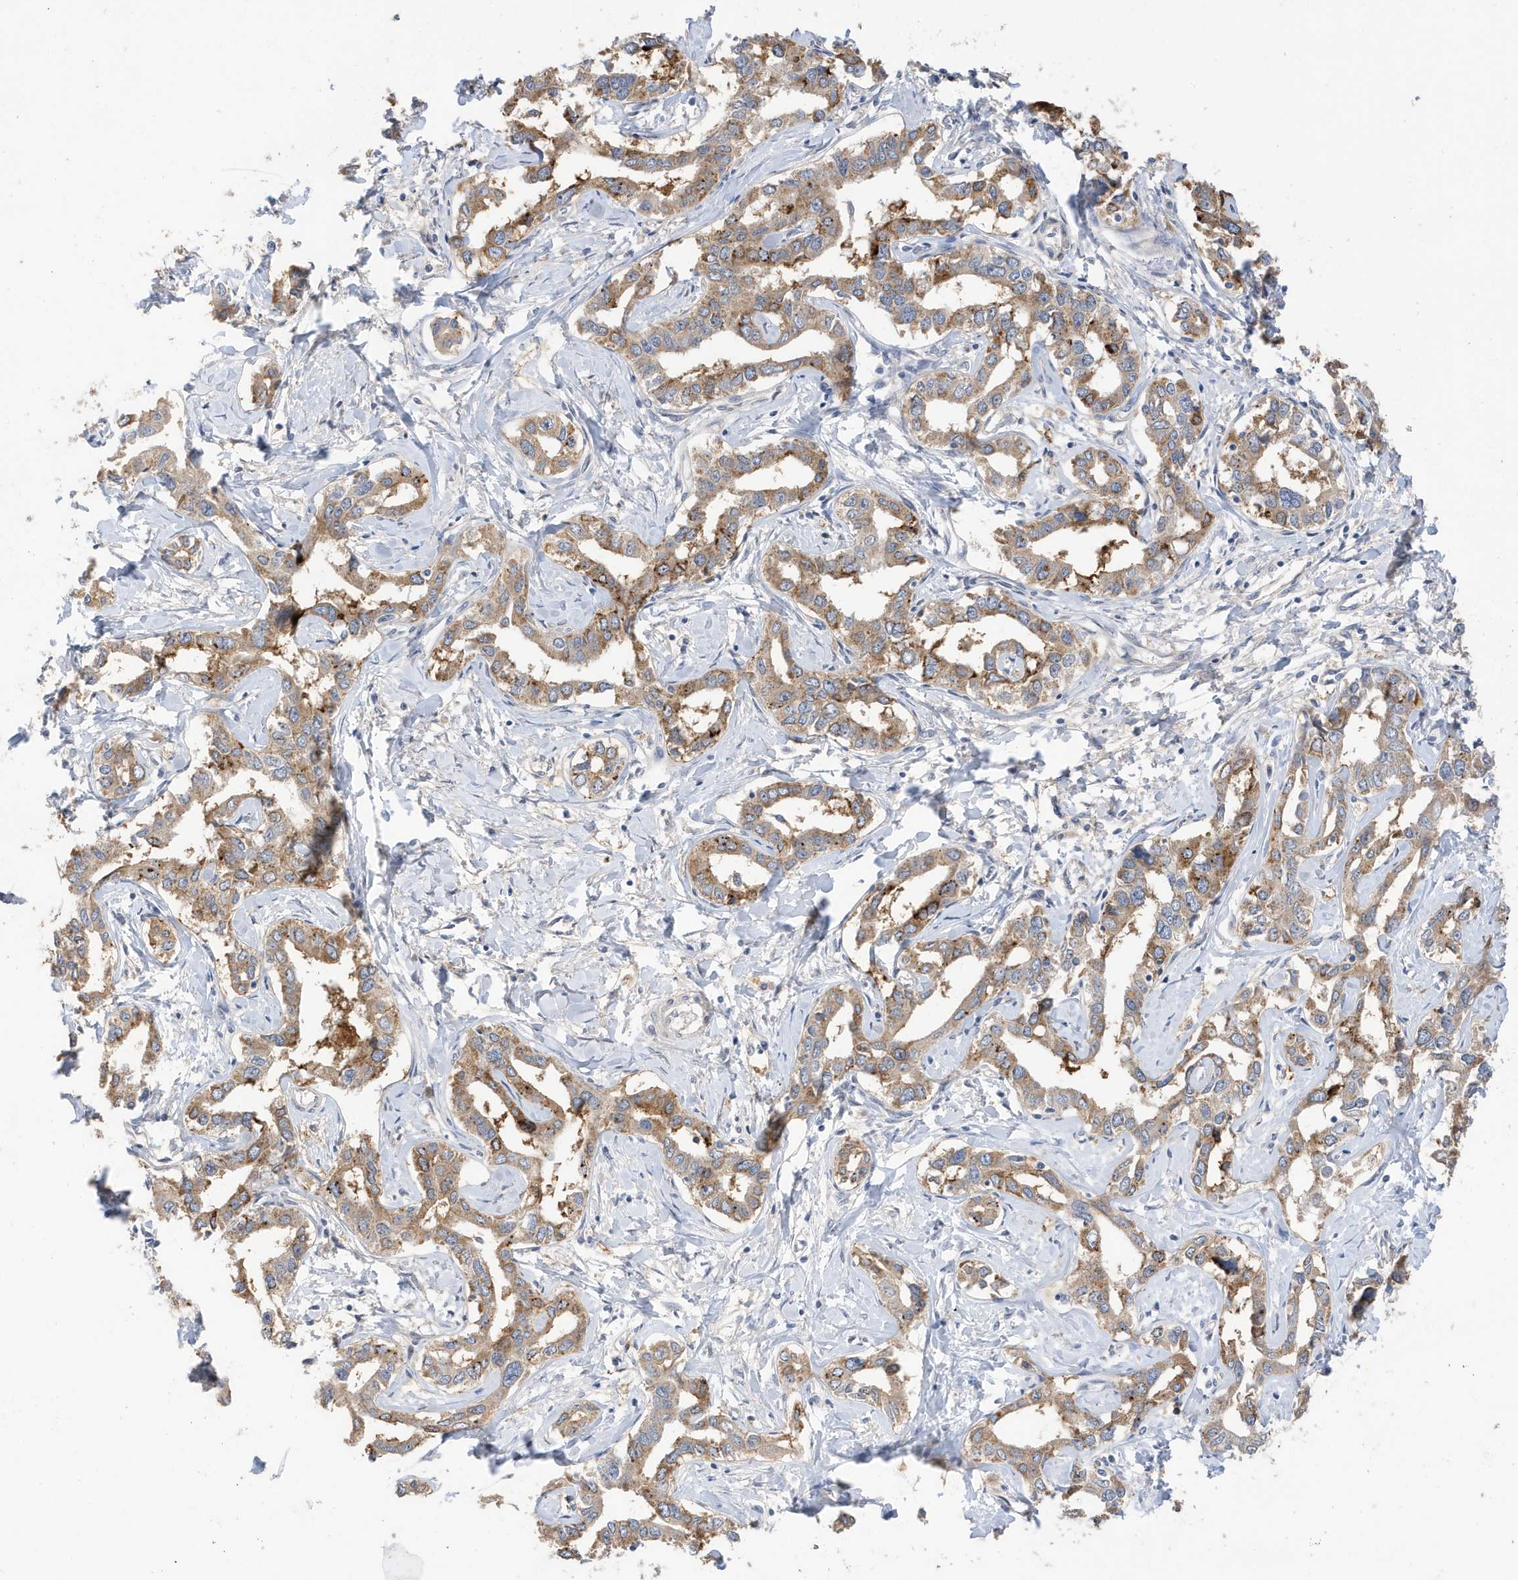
{"staining": {"intensity": "moderate", "quantity": ">75%", "location": "cytoplasmic/membranous"}, "tissue": "liver cancer", "cell_type": "Tumor cells", "image_type": "cancer", "snomed": [{"axis": "morphology", "description": "Cholangiocarcinoma"}, {"axis": "topography", "description": "Liver"}], "caption": "Protein staining demonstrates moderate cytoplasmic/membranous expression in about >75% of tumor cells in liver cholangiocarcinoma. The staining was performed using DAB to visualize the protein expression in brown, while the nuclei were stained in blue with hematoxylin (Magnification: 20x).", "gene": "LAPTM4A", "patient": {"sex": "male", "age": 59}}